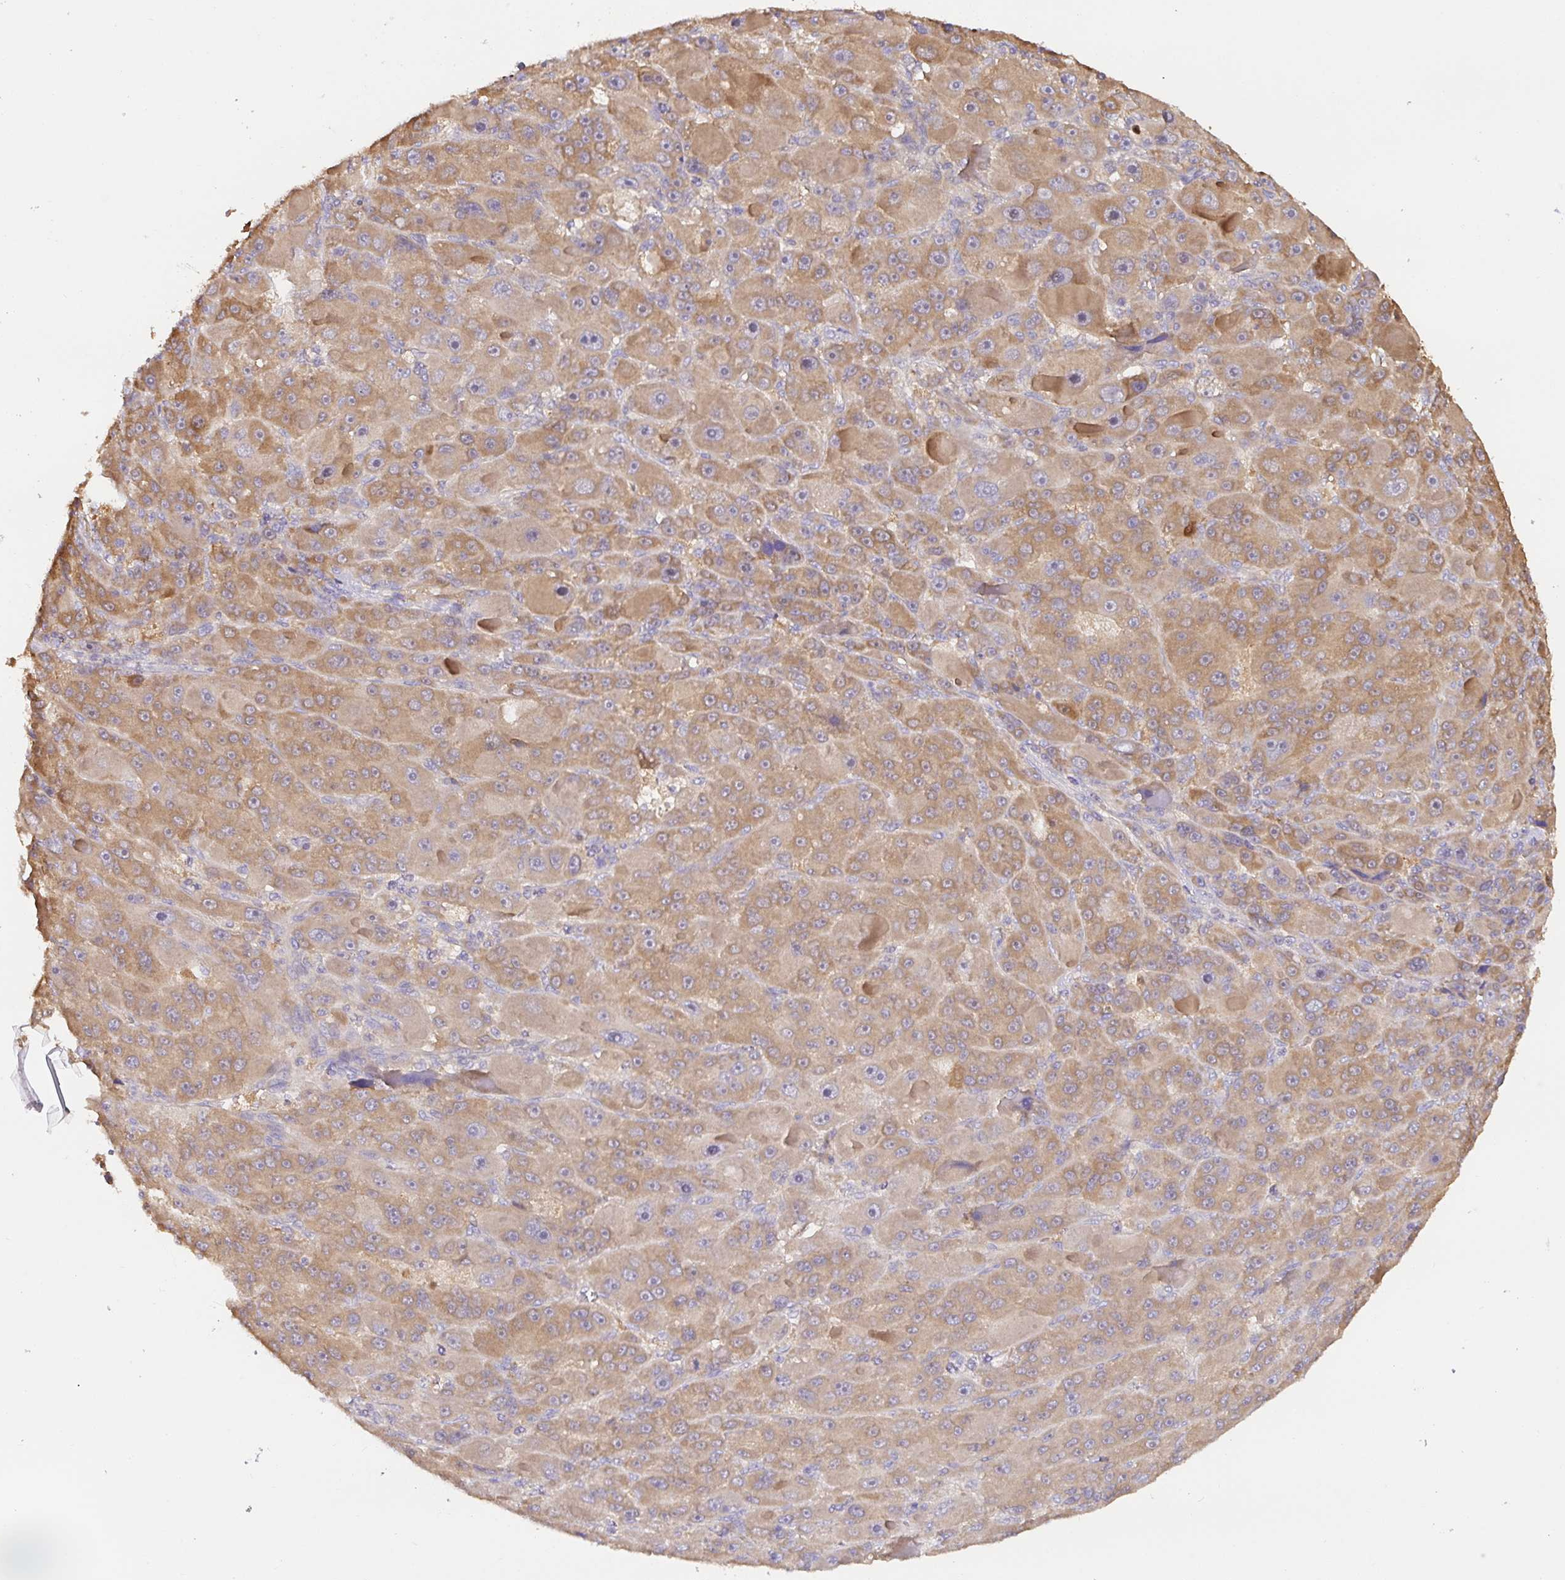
{"staining": {"intensity": "moderate", "quantity": ">75%", "location": "cytoplasmic/membranous"}, "tissue": "liver cancer", "cell_type": "Tumor cells", "image_type": "cancer", "snomed": [{"axis": "morphology", "description": "Carcinoma, Hepatocellular, NOS"}, {"axis": "topography", "description": "Liver"}], "caption": "Liver hepatocellular carcinoma was stained to show a protein in brown. There is medium levels of moderate cytoplasmic/membranous expression in about >75% of tumor cells.", "gene": "HAGH", "patient": {"sex": "male", "age": 76}}